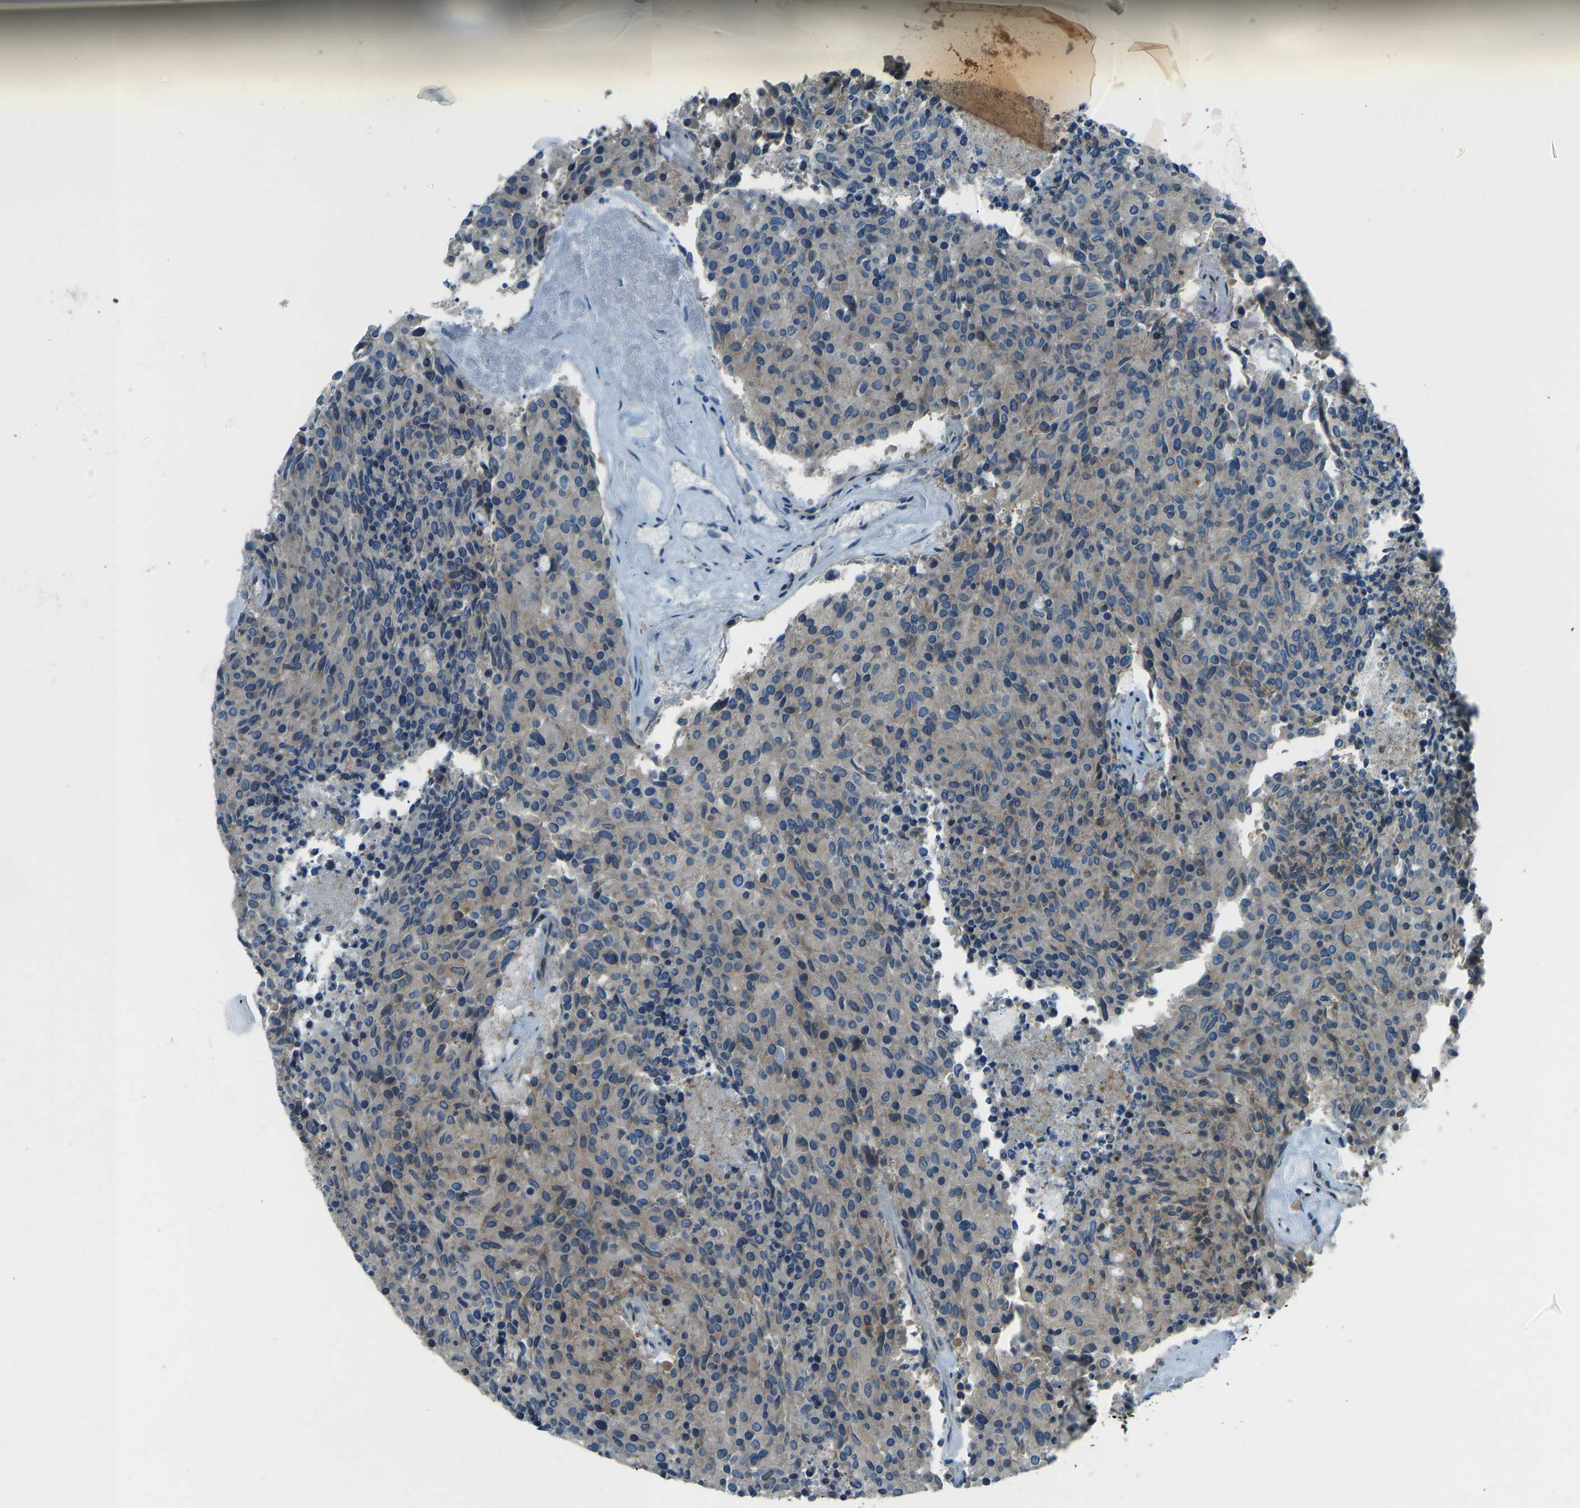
{"staining": {"intensity": "moderate", "quantity": ">75%", "location": "cytoplasmic/membranous"}, "tissue": "carcinoid", "cell_type": "Tumor cells", "image_type": "cancer", "snomed": [{"axis": "morphology", "description": "Carcinoid, malignant, NOS"}, {"axis": "topography", "description": "Pancreas"}], "caption": "Immunohistochemical staining of human carcinoid shows medium levels of moderate cytoplasmic/membranous protein staining in about >75% of tumor cells.", "gene": "STAU2", "patient": {"sex": "female", "age": 54}}